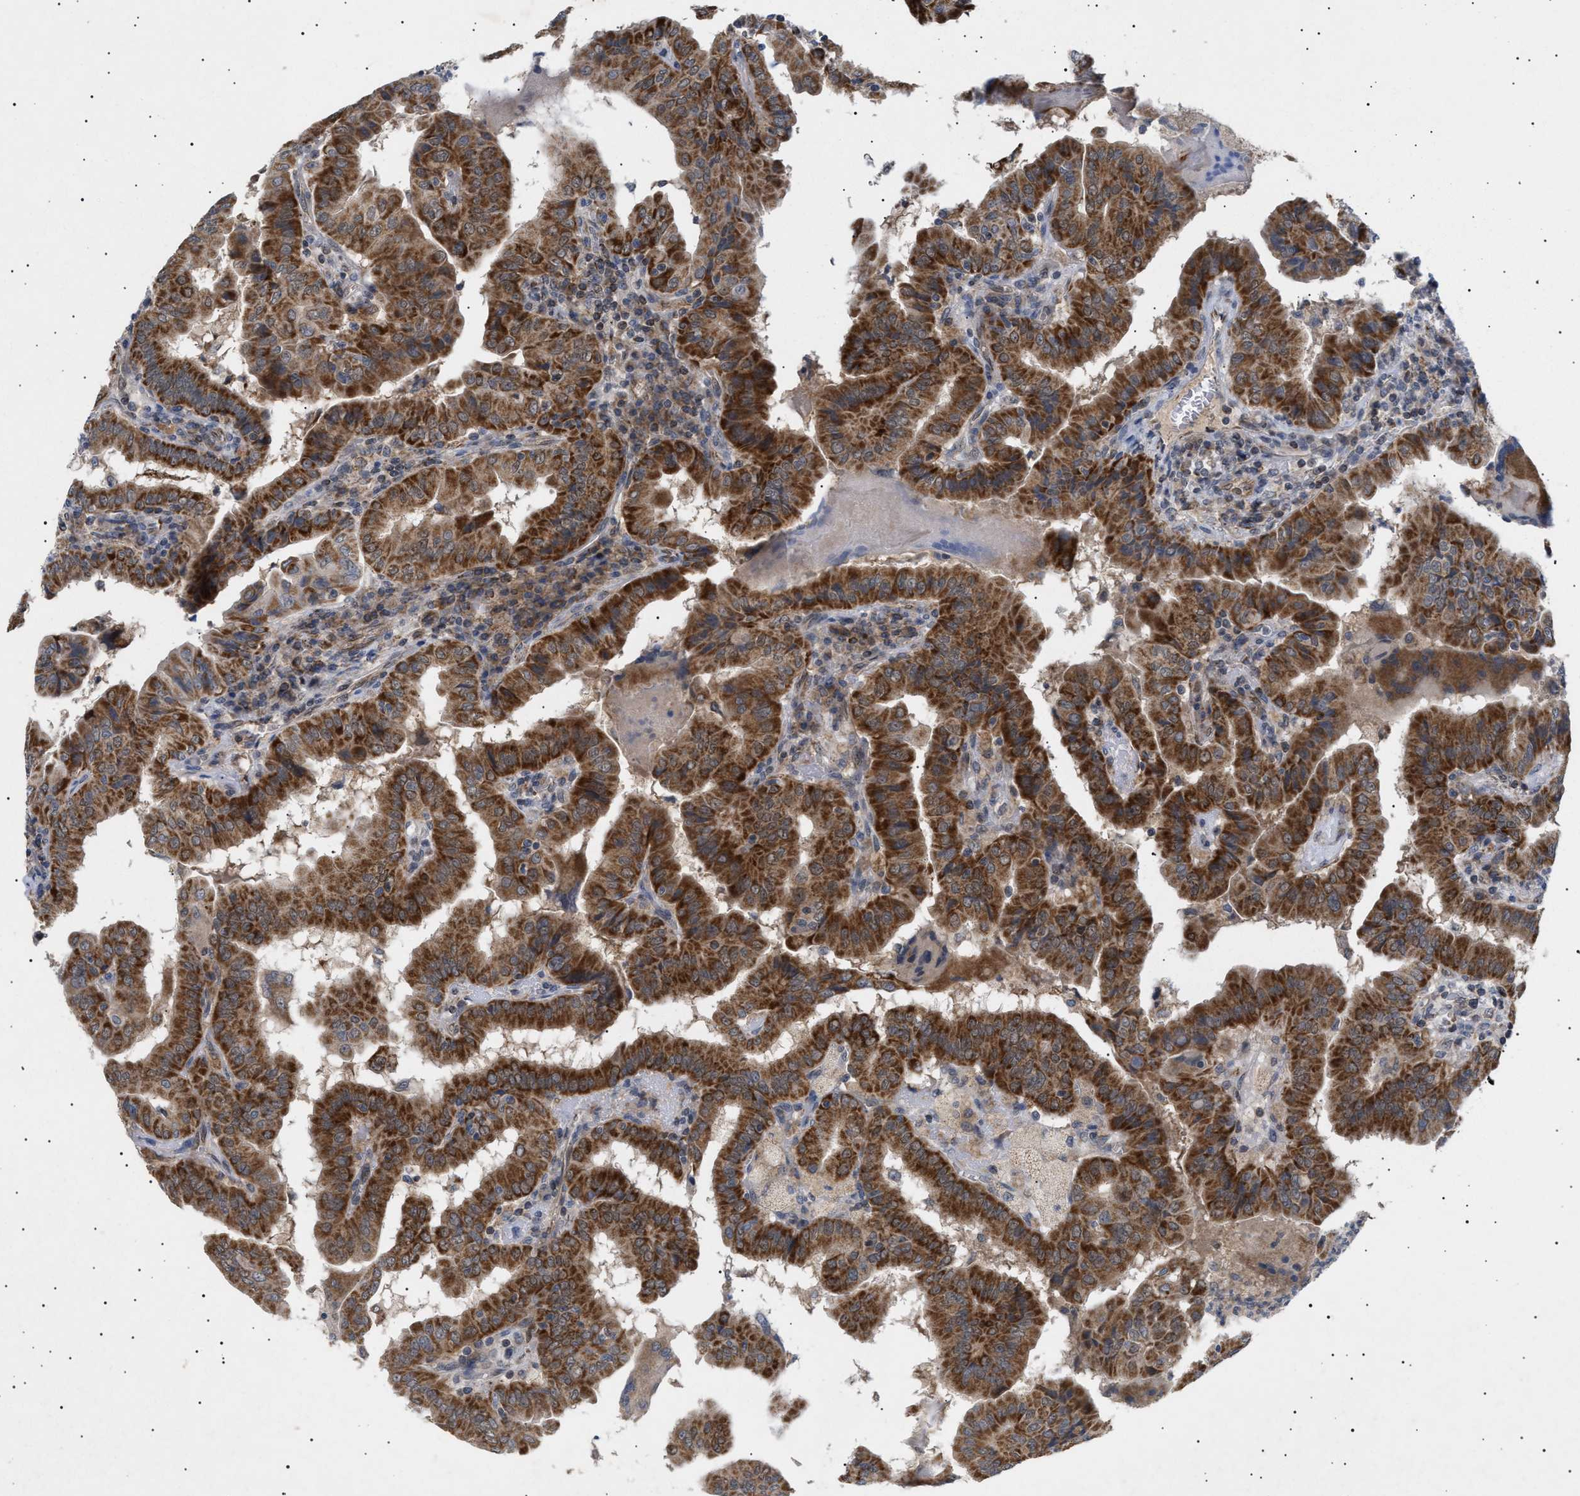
{"staining": {"intensity": "strong", "quantity": ">75%", "location": "cytoplasmic/membranous"}, "tissue": "thyroid cancer", "cell_type": "Tumor cells", "image_type": "cancer", "snomed": [{"axis": "morphology", "description": "Papillary adenocarcinoma, NOS"}, {"axis": "topography", "description": "Thyroid gland"}], "caption": "A high-resolution histopathology image shows IHC staining of thyroid cancer (papillary adenocarcinoma), which exhibits strong cytoplasmic/membranous positivity in about >75% of tumor cells. (Brightfield microscopy of DAB IHC at high magnification).", "gene": "SIRT5", "patient": {"sex": "male", "age": 33}}